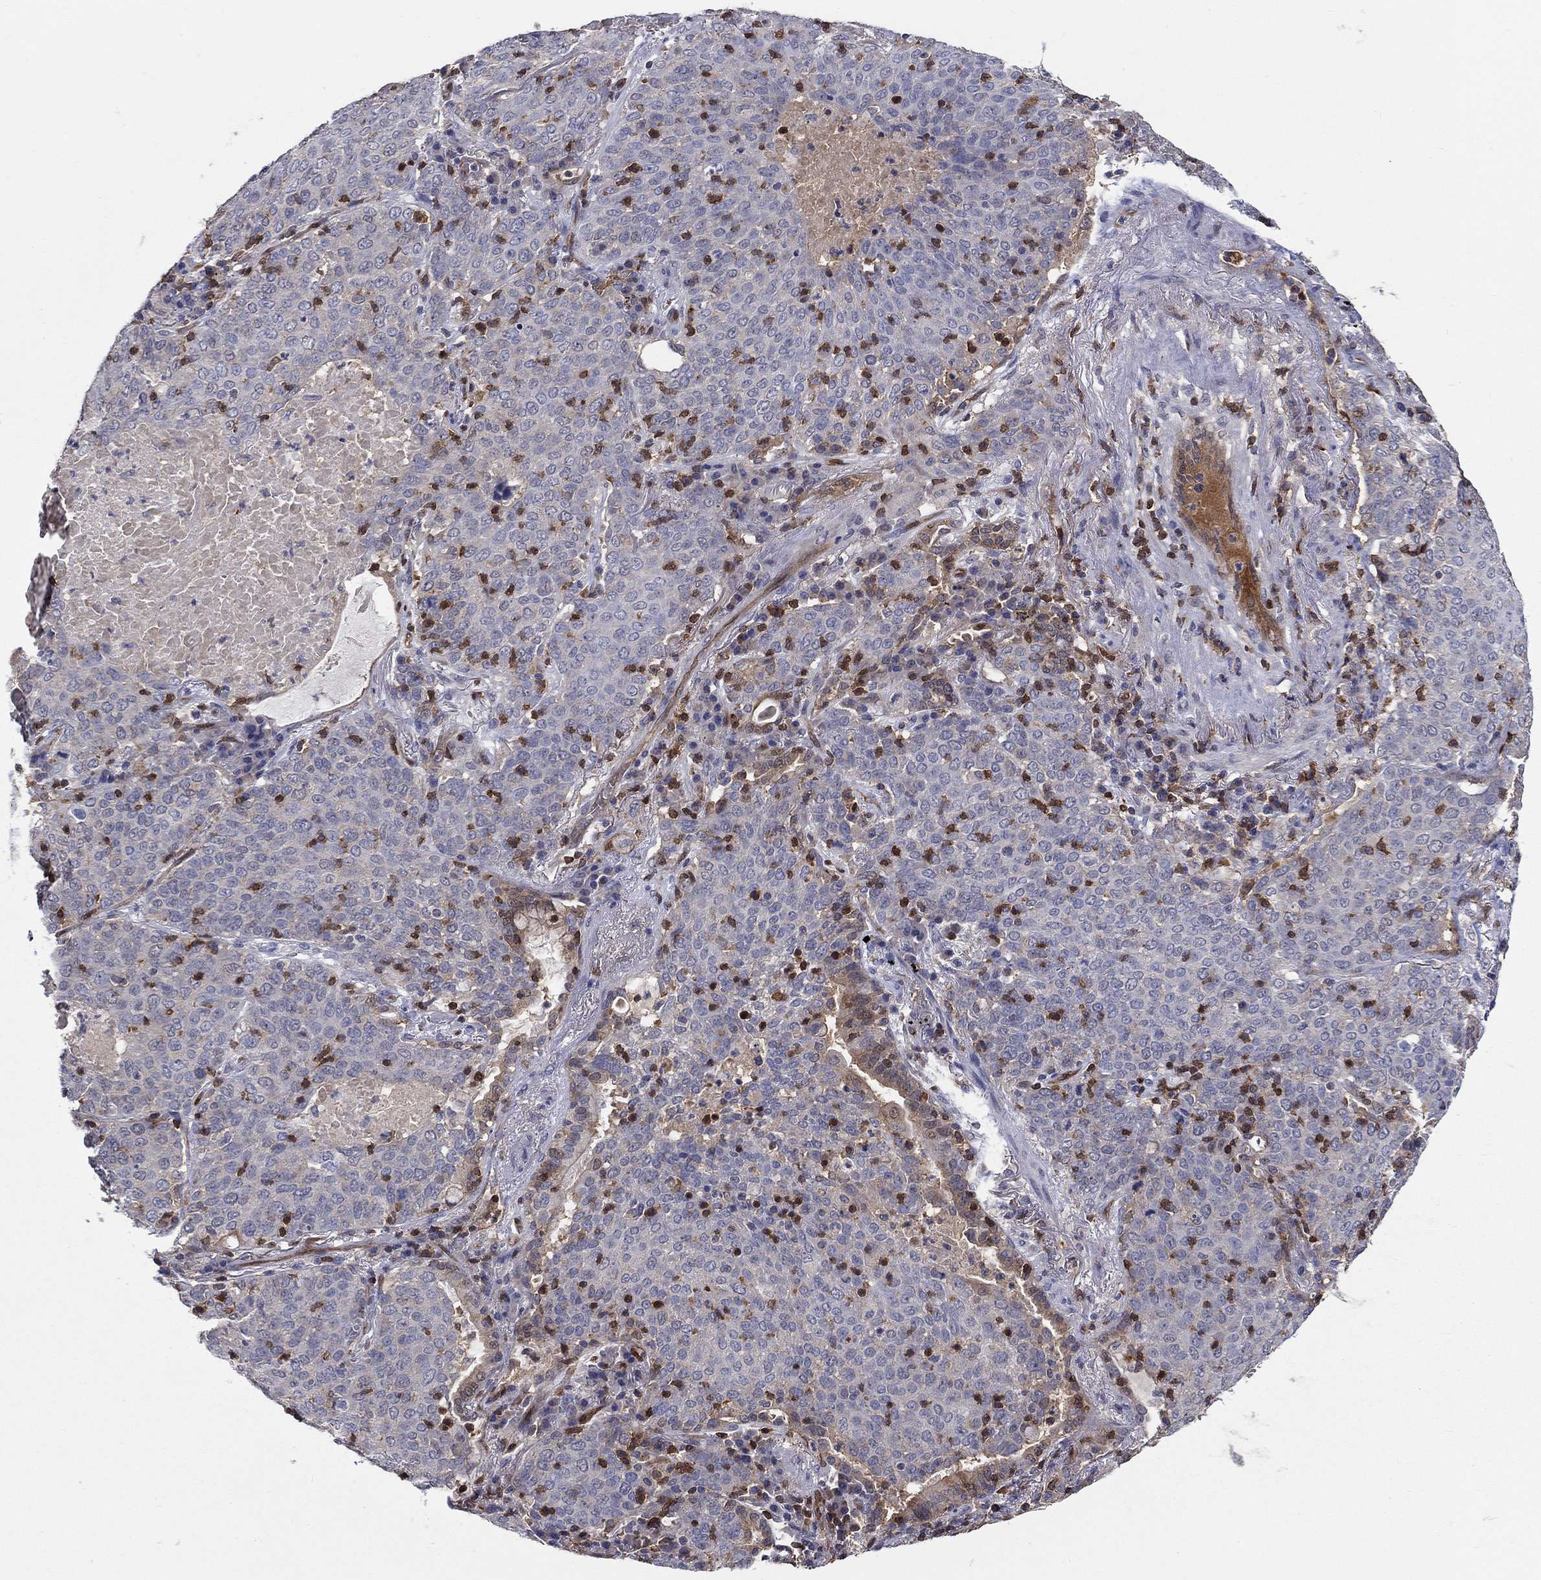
{"staining": {"intensity": "weak", "quantity": "<25%", "location": "cytoplasmic/membranous"}, "tissue": "lung cancer", "cell_type": "Tumor cells", "image_type": "cancer", "snomed": [{"axis": "morphology", "description": "Squamous cell carcinoma, NOS"}, {"axis": "topography", "description": "Lung"}], "caption": "A micrograph of lung squamous cell carcinoma stained for a protein reveals no brown staining in tumor cells.", "gene": "AGFG2", "patient": {"sex": "male", "age": 82}}